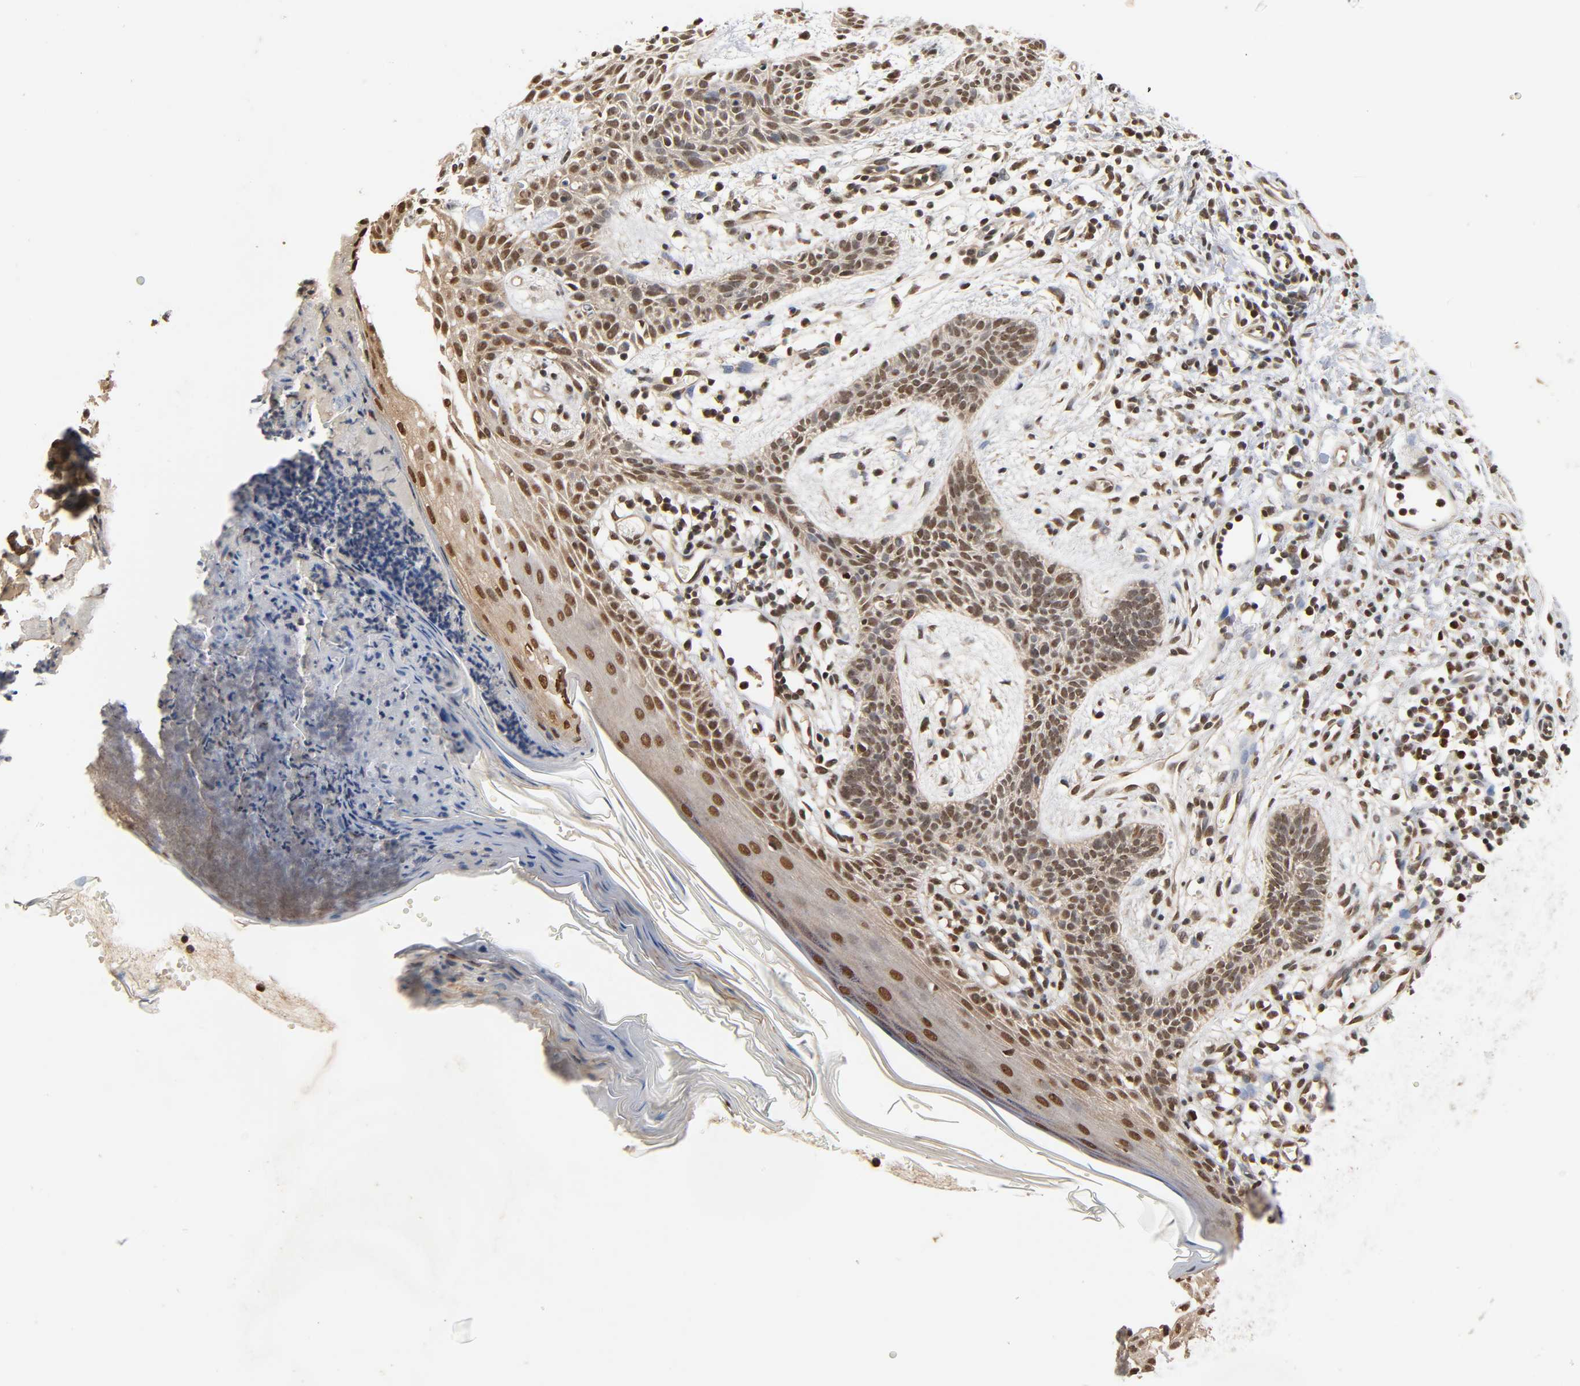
{"staining": {"intensity": "weak", "quantity": ">75%", "location": "nuclear"}, "tissue": "skin cancer", "cell_type": "Tumor cells", "image_type": "cancer", "snomed": [{"axis": "morphology", "description": "Normal tissue, NOS"}, {"axis": "morphology", "description": "Basal cell carcinoma"}, {"axis": "topography", "description": "Skin"}], "caption": "Immunohistochemistry of human skin cancer displays low levels of weak nuclear positivity in about >75% of tumor cells.", "gene": "UBC", "patient": {"sex": "female", "age": 69}}